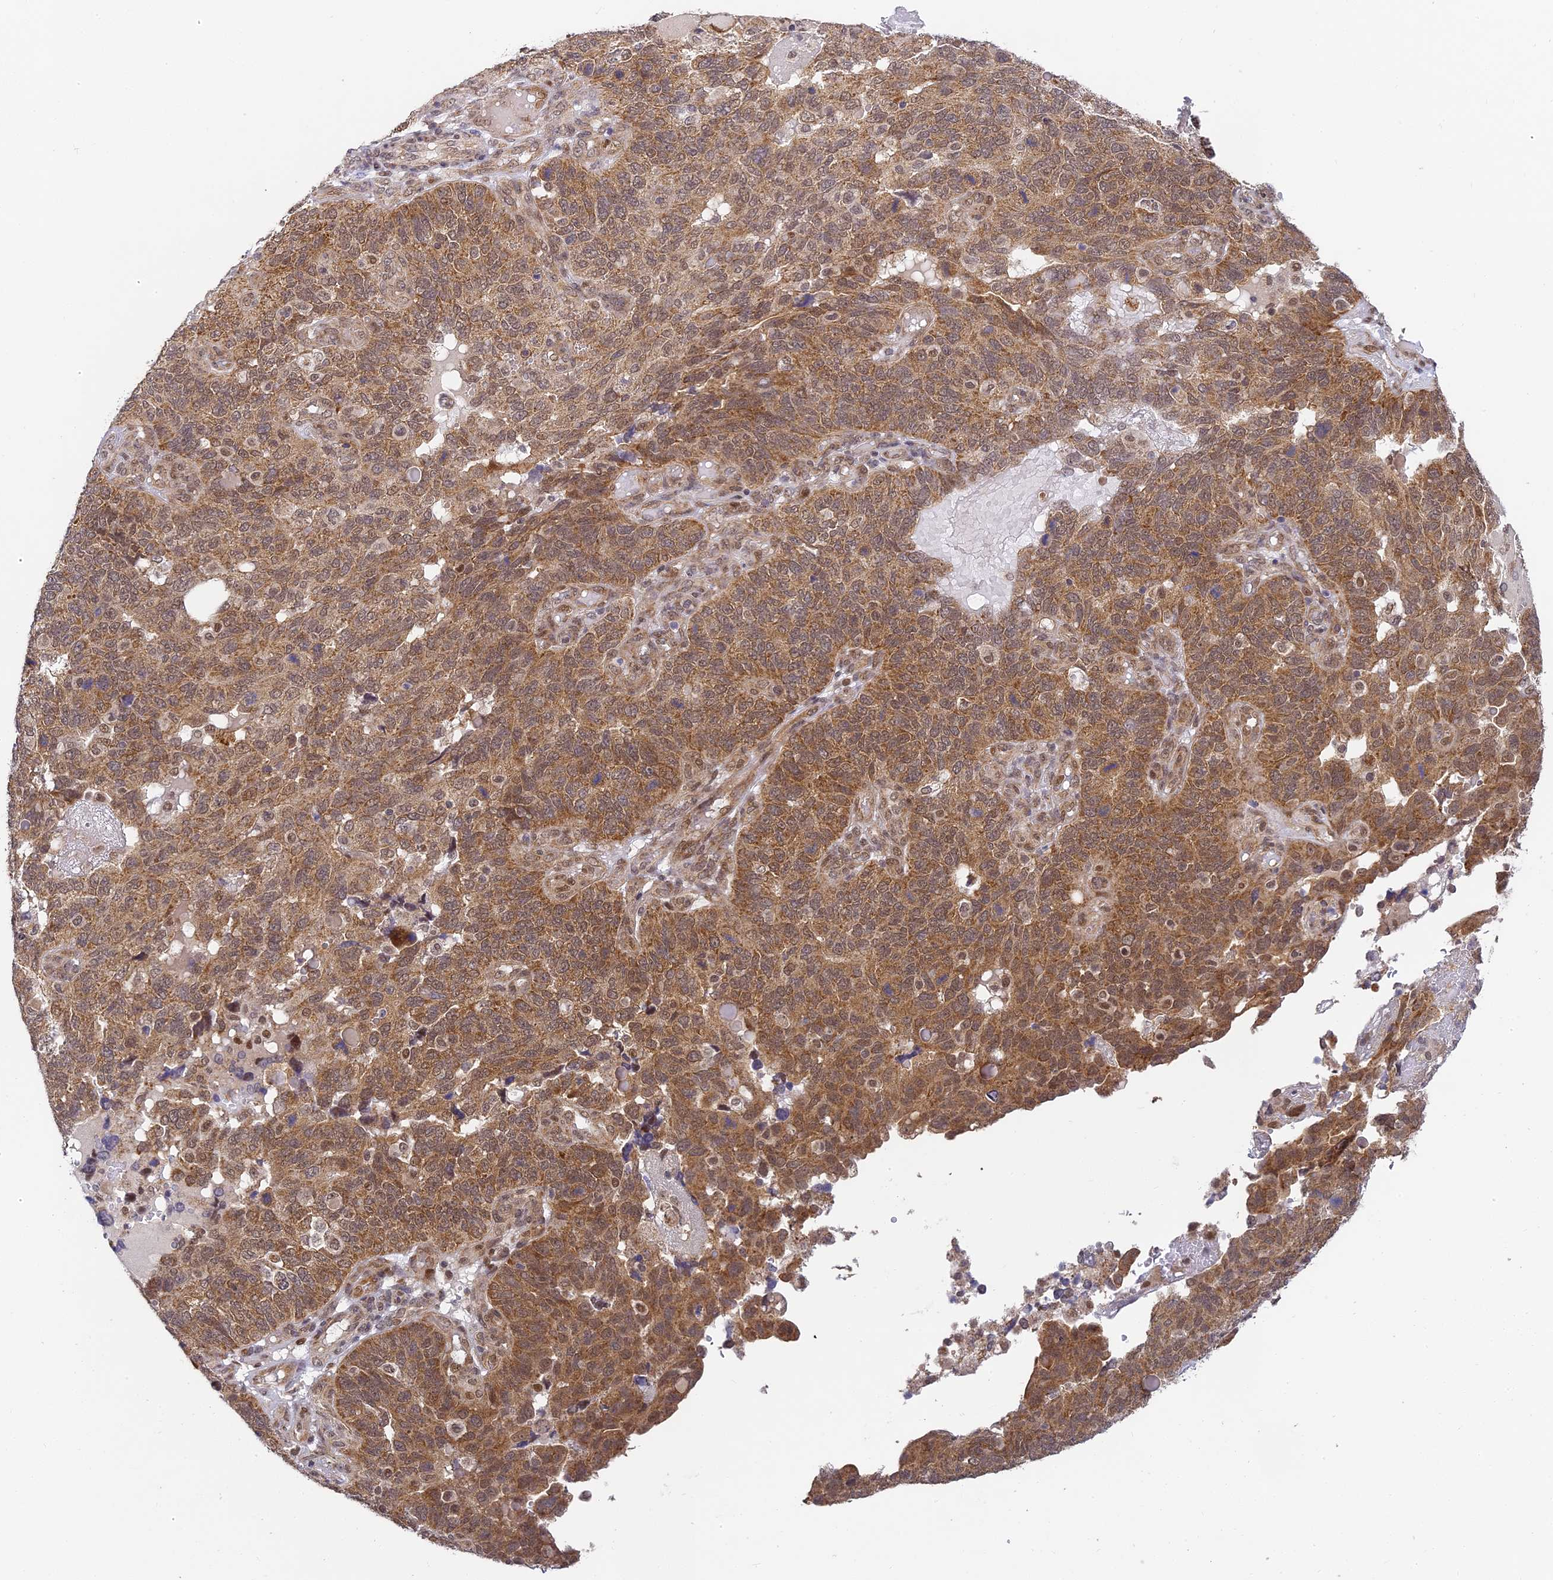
{"staining": {"intensity": "moderate", "quantity": ">75%", "location": "cytoplasmic/membranous,nuclear"}, "tissue": "endometrial cancer", "cell_type": "Tumor cells", "image_type": "cancer", "snomed": [{"axis": "morphology", "description": "Adenocarcinoma, NOS"}, {"axis": "topography", "description": "Endometrium"}], "caption": "DAB immunohistochemical staining of endometrial adenocarcinoma displays moderate cytoplasmic/membranous and nuclear protein expression in approximately >75% of tumor cells. (DAB (3,3'-diaminobenzidine) IHC, brown staining for protein, blue staining for nuclei).", "gene": "DNAAF10", "patient": {"sex": "female", "age": 66}}